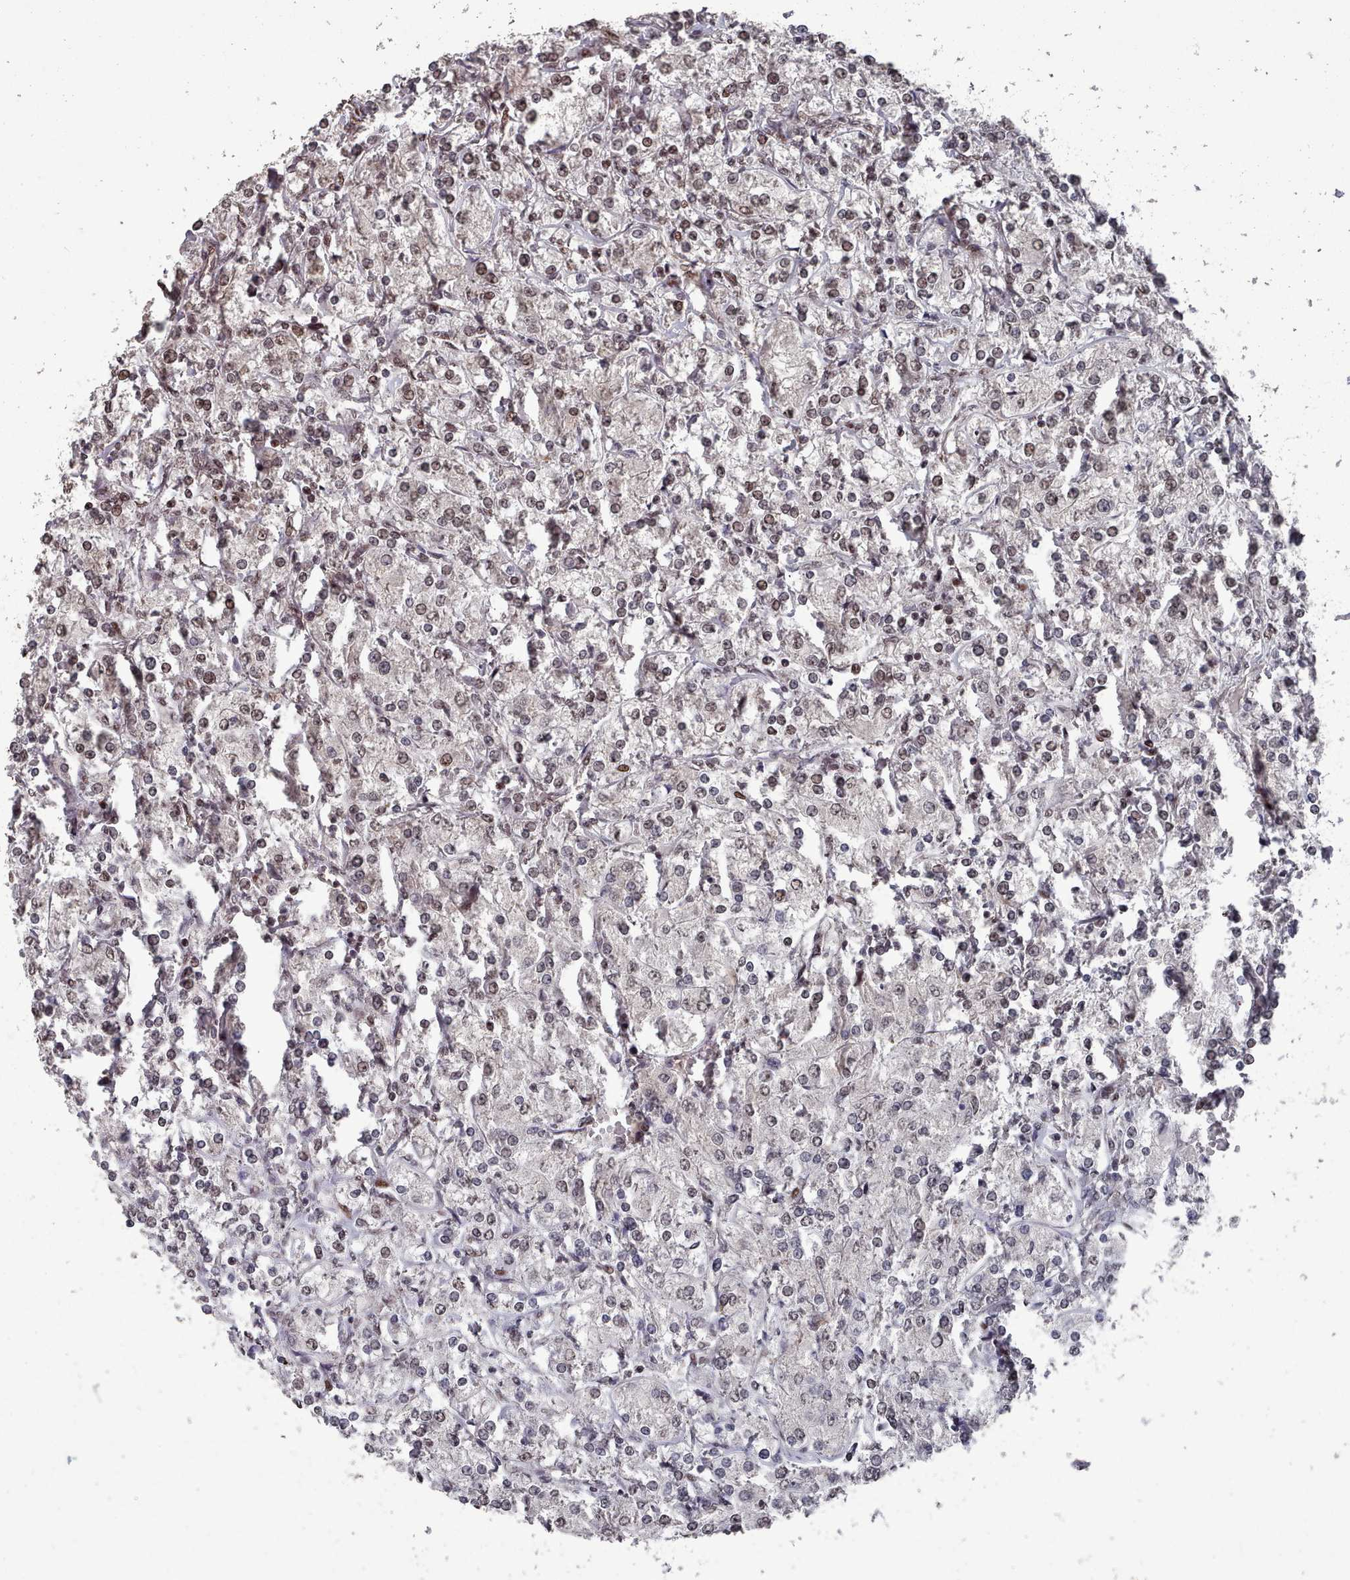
{"staining": {"intensity": "moderate", "quantity": "25%-75%", "location": "nuclear"}, "tissue": "renal cancer", "cell_type": "Tumor cells", "image_type": "cancer", "snomed": [{"axis": "morphology", "description": "Adenocarcinoma, NOS"}, {"axis": "topography", "description": "Kidney"}], "caption": "Tumor cells reveal medium levels of moderate nuclear positivity in approximately 25%-75% of cells in renal cancer (adenocarcinoma).", "gene": "PNRC2", "patient": {"sex": "male", "age": 77}}